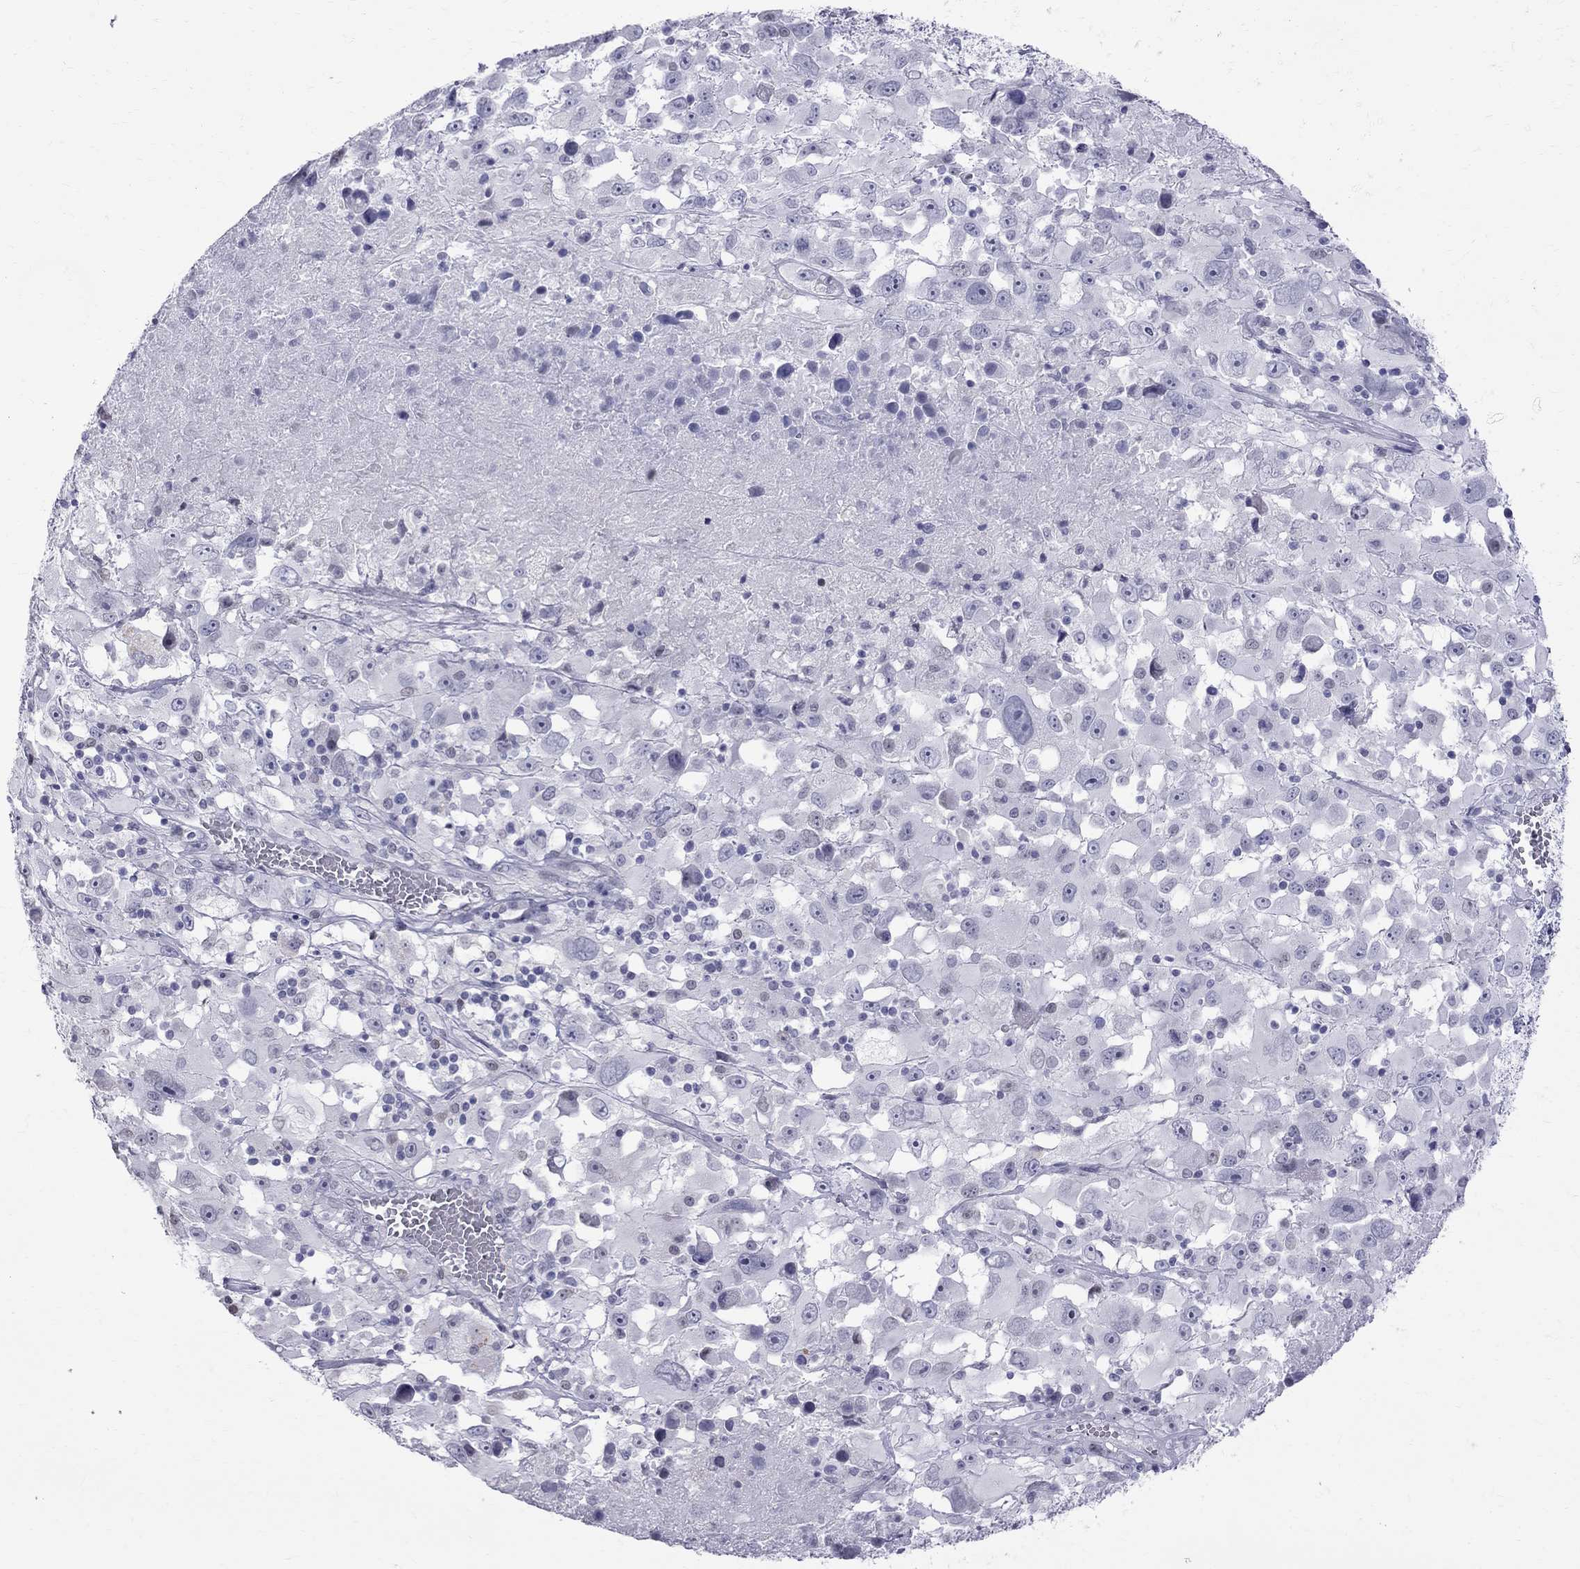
{"staining": {"intensity": "negative", "quantity": "none", "location": "none"}, "tissue": "melanoma", "cell_type": "Tumor cells", "image_type": "cancer", "snomed": [{"axis": "morphology", "description": "Malignant melanoma, Metastatic site"}, {"axis": "topography", "description": "Soft tissue"}], "caption": "The immunohistochemistry micrograph has no significant staining in tumor cells of malignant melanoma (metastatic site) tissue.", "gene": "MUC15", "patient": {"sex": "male", "age": 50}}